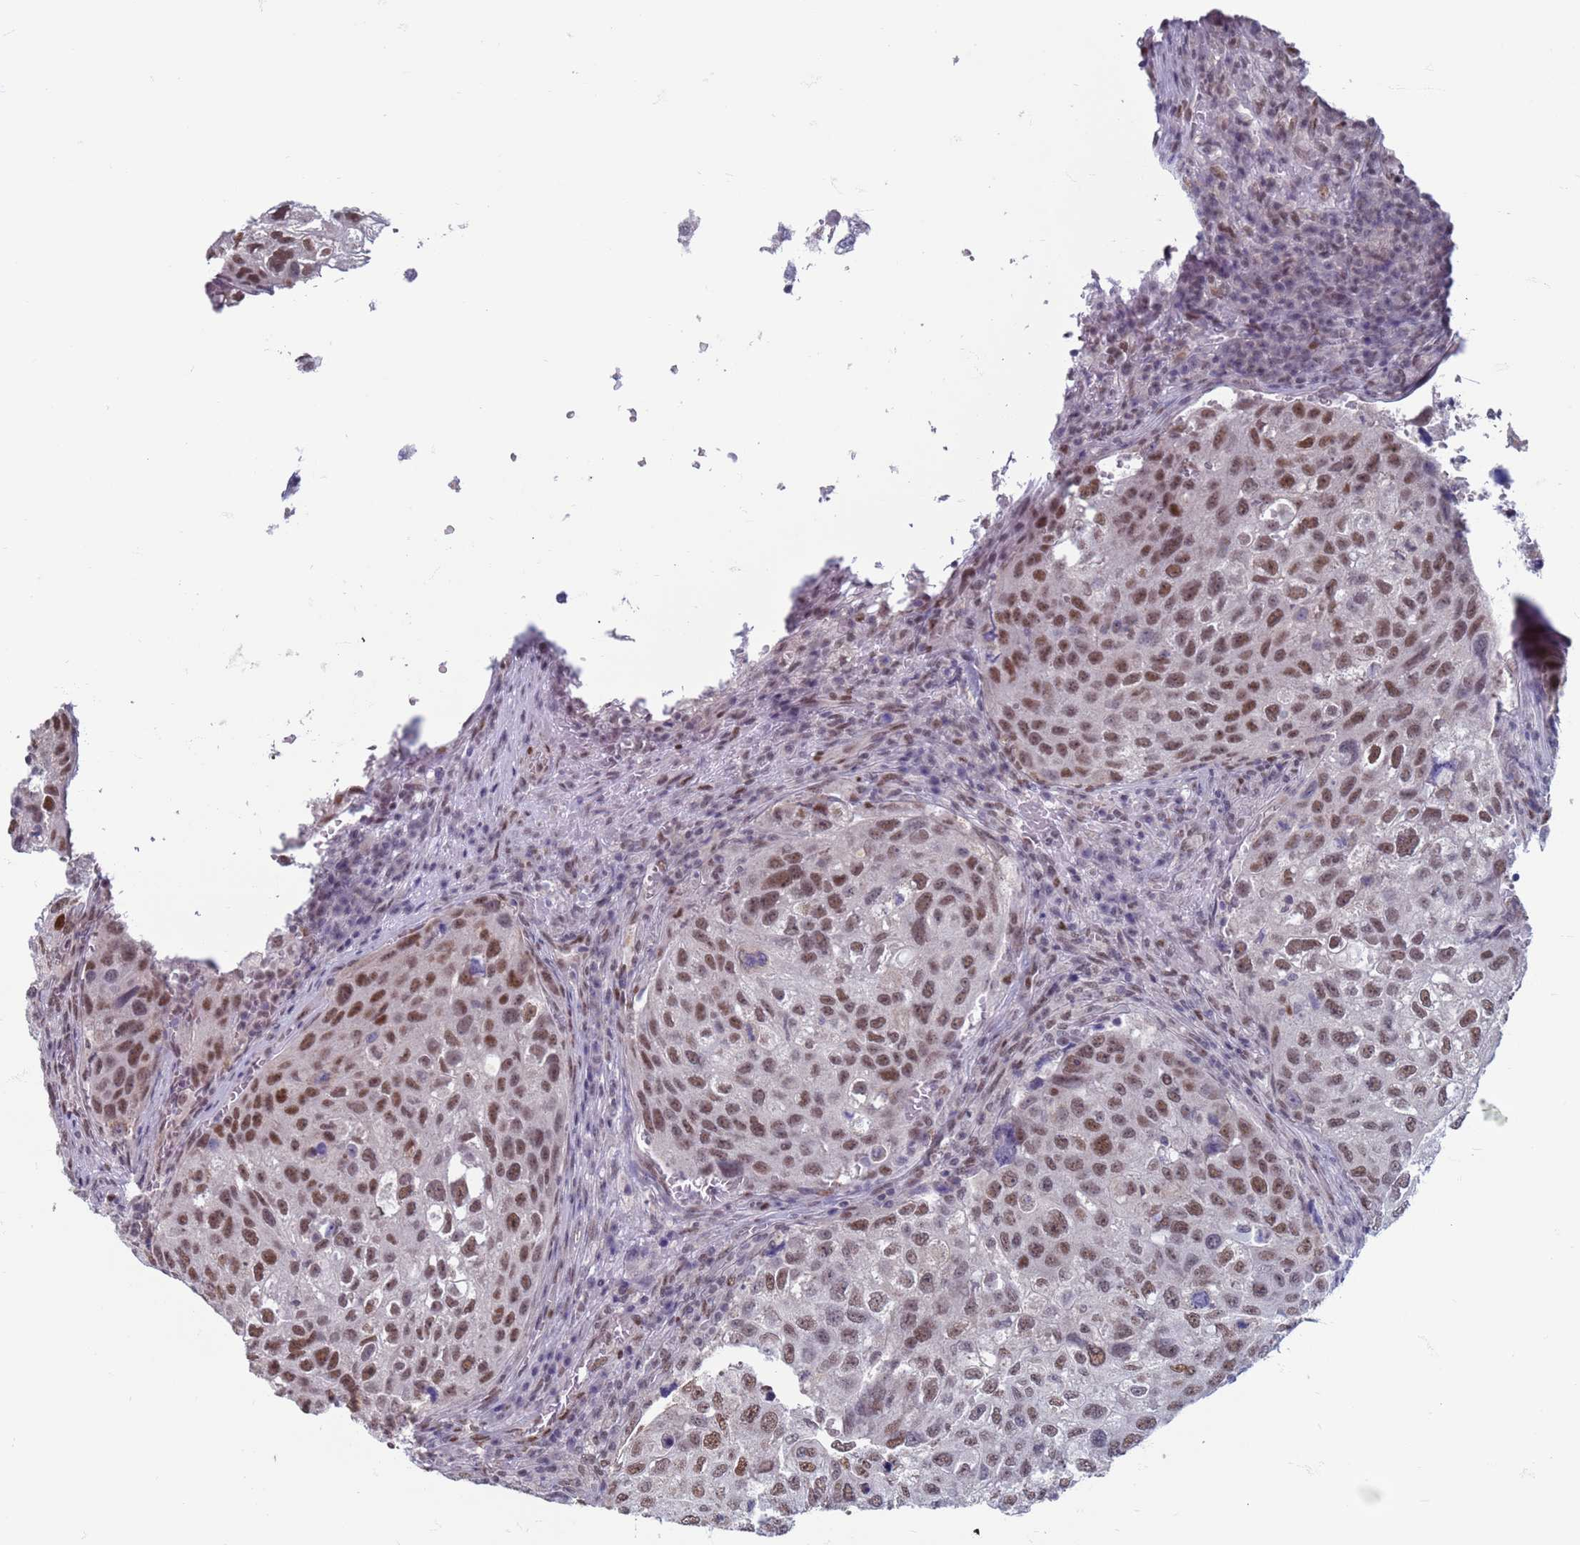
{"staining": {"intensity": "moderate", "quantity": "25%-75%", "location": "nuclear"}, "tissue": "urothelial cancer", "cell_type": "Tumor cells", "image_type": "cancer", "snomed": [{"axis": "morphology", "description": "Urothelial carcinoma, High grade"}, {"axis": "topography", "description": "Lymph node"}, {"axis": "topography", "description": "Urinary bladder"}], "caption": "A brown stain labels moderate nuclear staining of a protein in human urothelial carcinoma (high-grade) tumor cells.", "gene": "SAE1", "patient": {"sex": "male", "age": 51}}